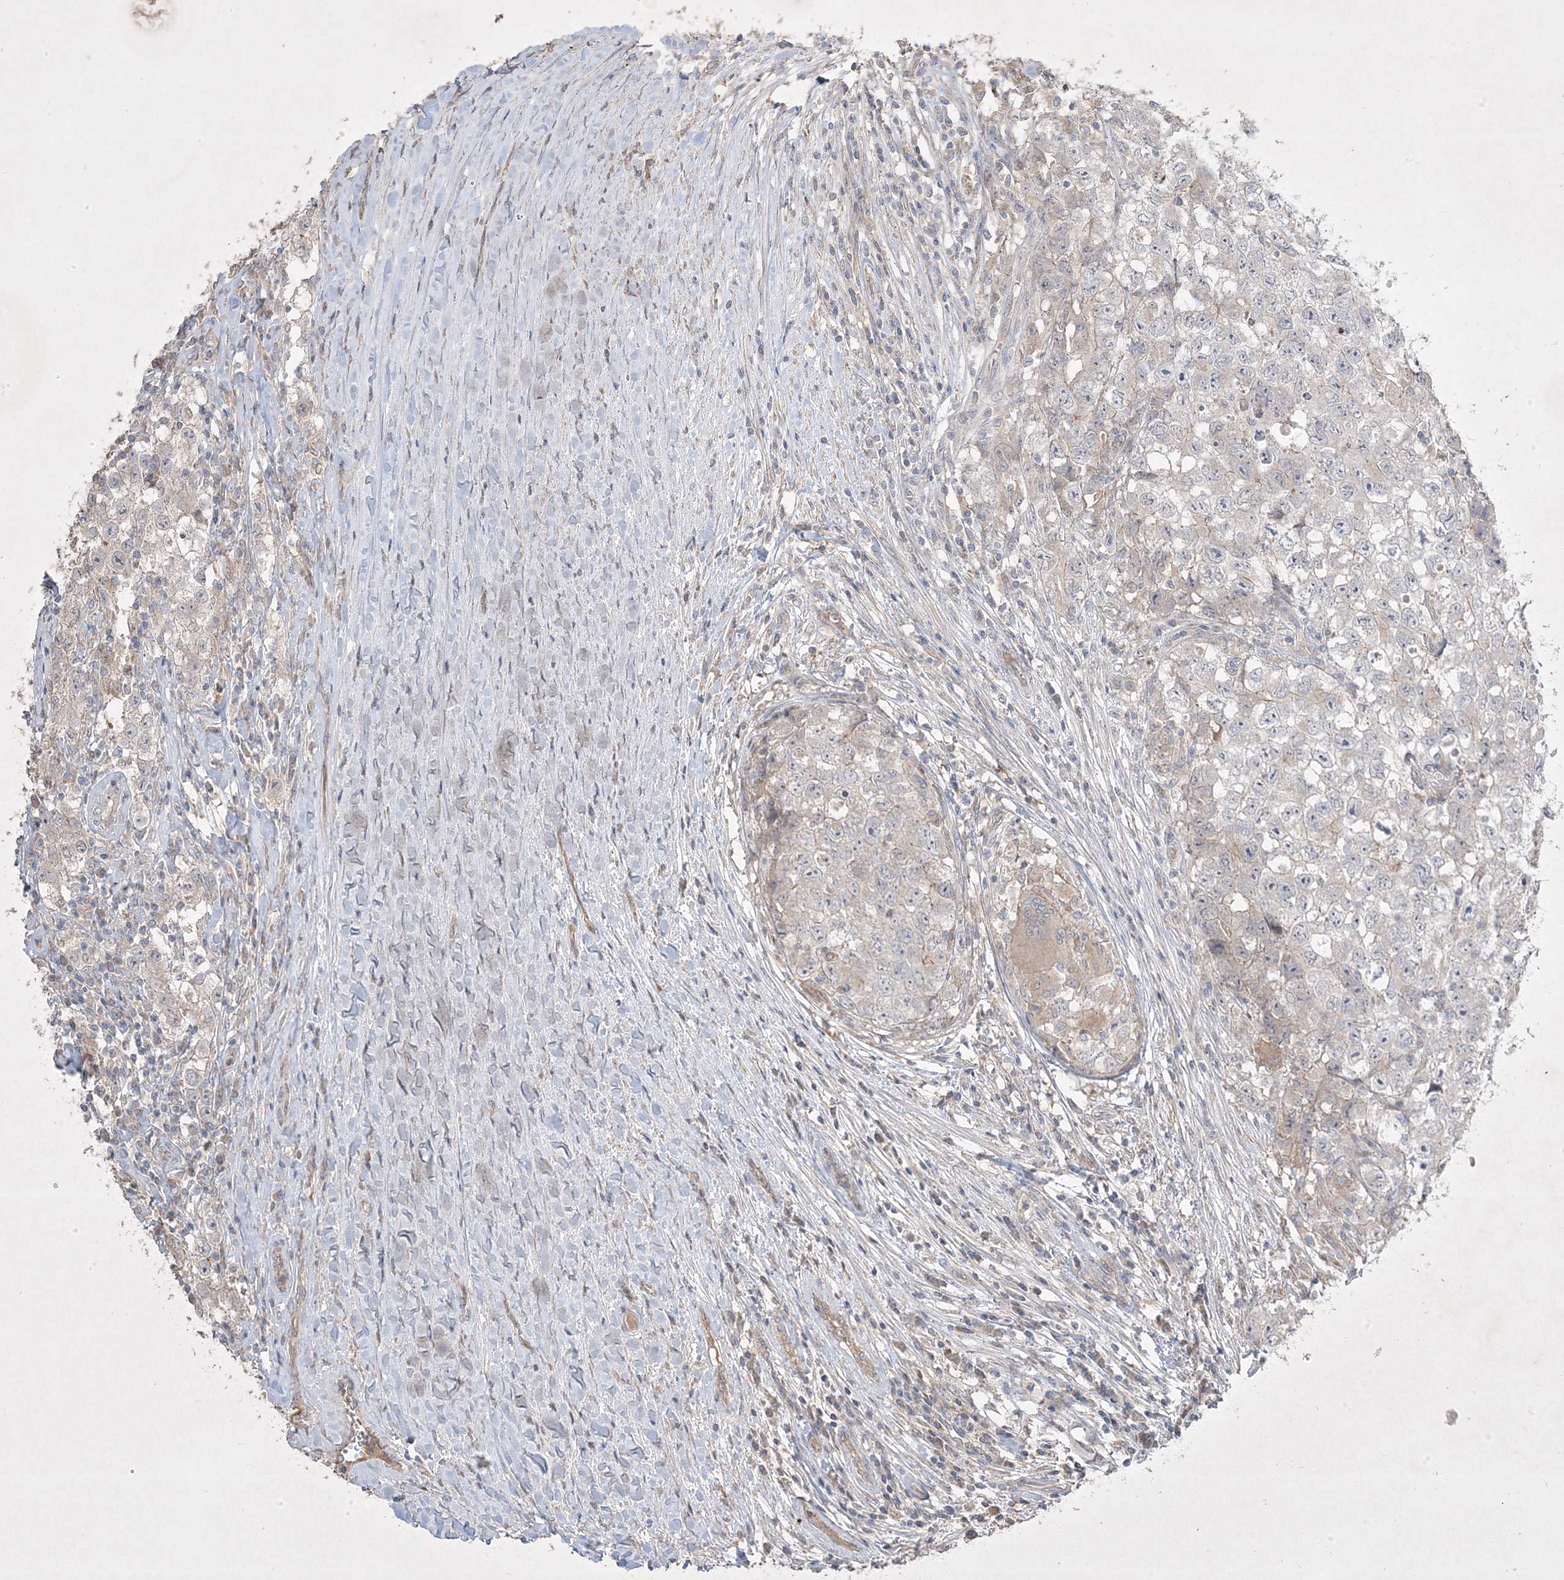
{"staining": {"intensity": "negative", "quantity": "none", "location": "none"}, "tissue": "testis cancer", "cell_type": "Tumor cells", "image_type": "cancer", "snomed": [{"axis": "morphology", "description": "Seminoma, NOS"}, {"axis": "morphology", "description": "Carcinoma, Embryonal, NOS"}, {"axis": "topography", "description": "Testis"}], "caption": "High magnification brightfield microscopy of testis seminoma stained with DAB (brown) and counterstained with hematoxylin (blue): tumor cells show no significant positivity.", "gene": "RGL4", "patient": {"sex": "male", "age": 43}}